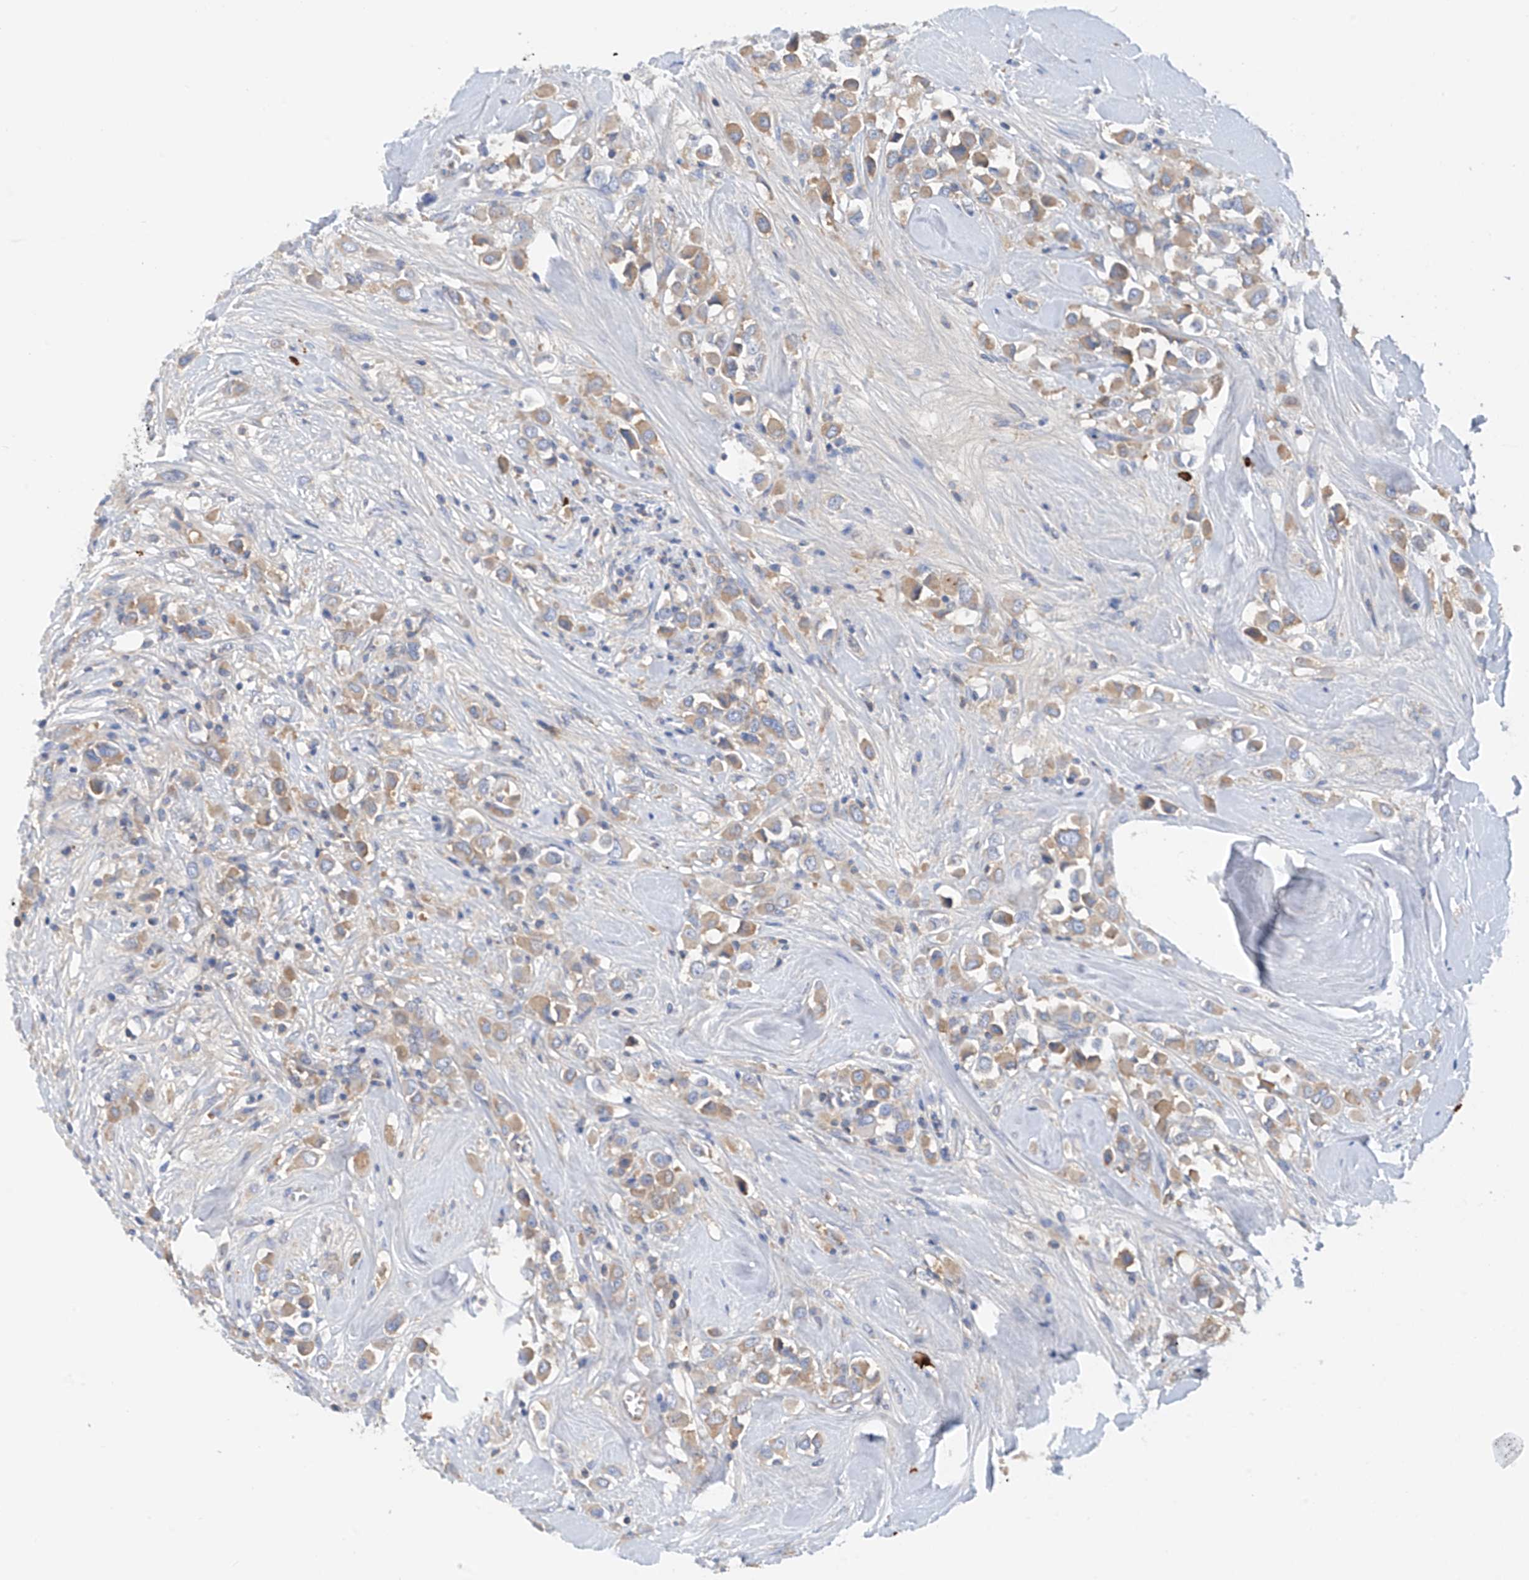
{"staining": {"intensity": "moderate", "quantity": ">75%", "location": "cytoplasmic/membranous"}, "tissue": "breast cancer", "cell_type": "Tumor cells", "image_type": "cancer", "snomed": [{"axis": "morphology", "description": "Duct carcinoma"}, {"axis": "topography", "description": "Breast"}], "caption": "Moderate cytoplasmic/membranous positivity for a protein is present in approximately >75% of tumor cells of breast cancer using immunohistochemistry (IHC).", "gene": "SLC5A11", "patient": {"sex": "female", "age": 61}}